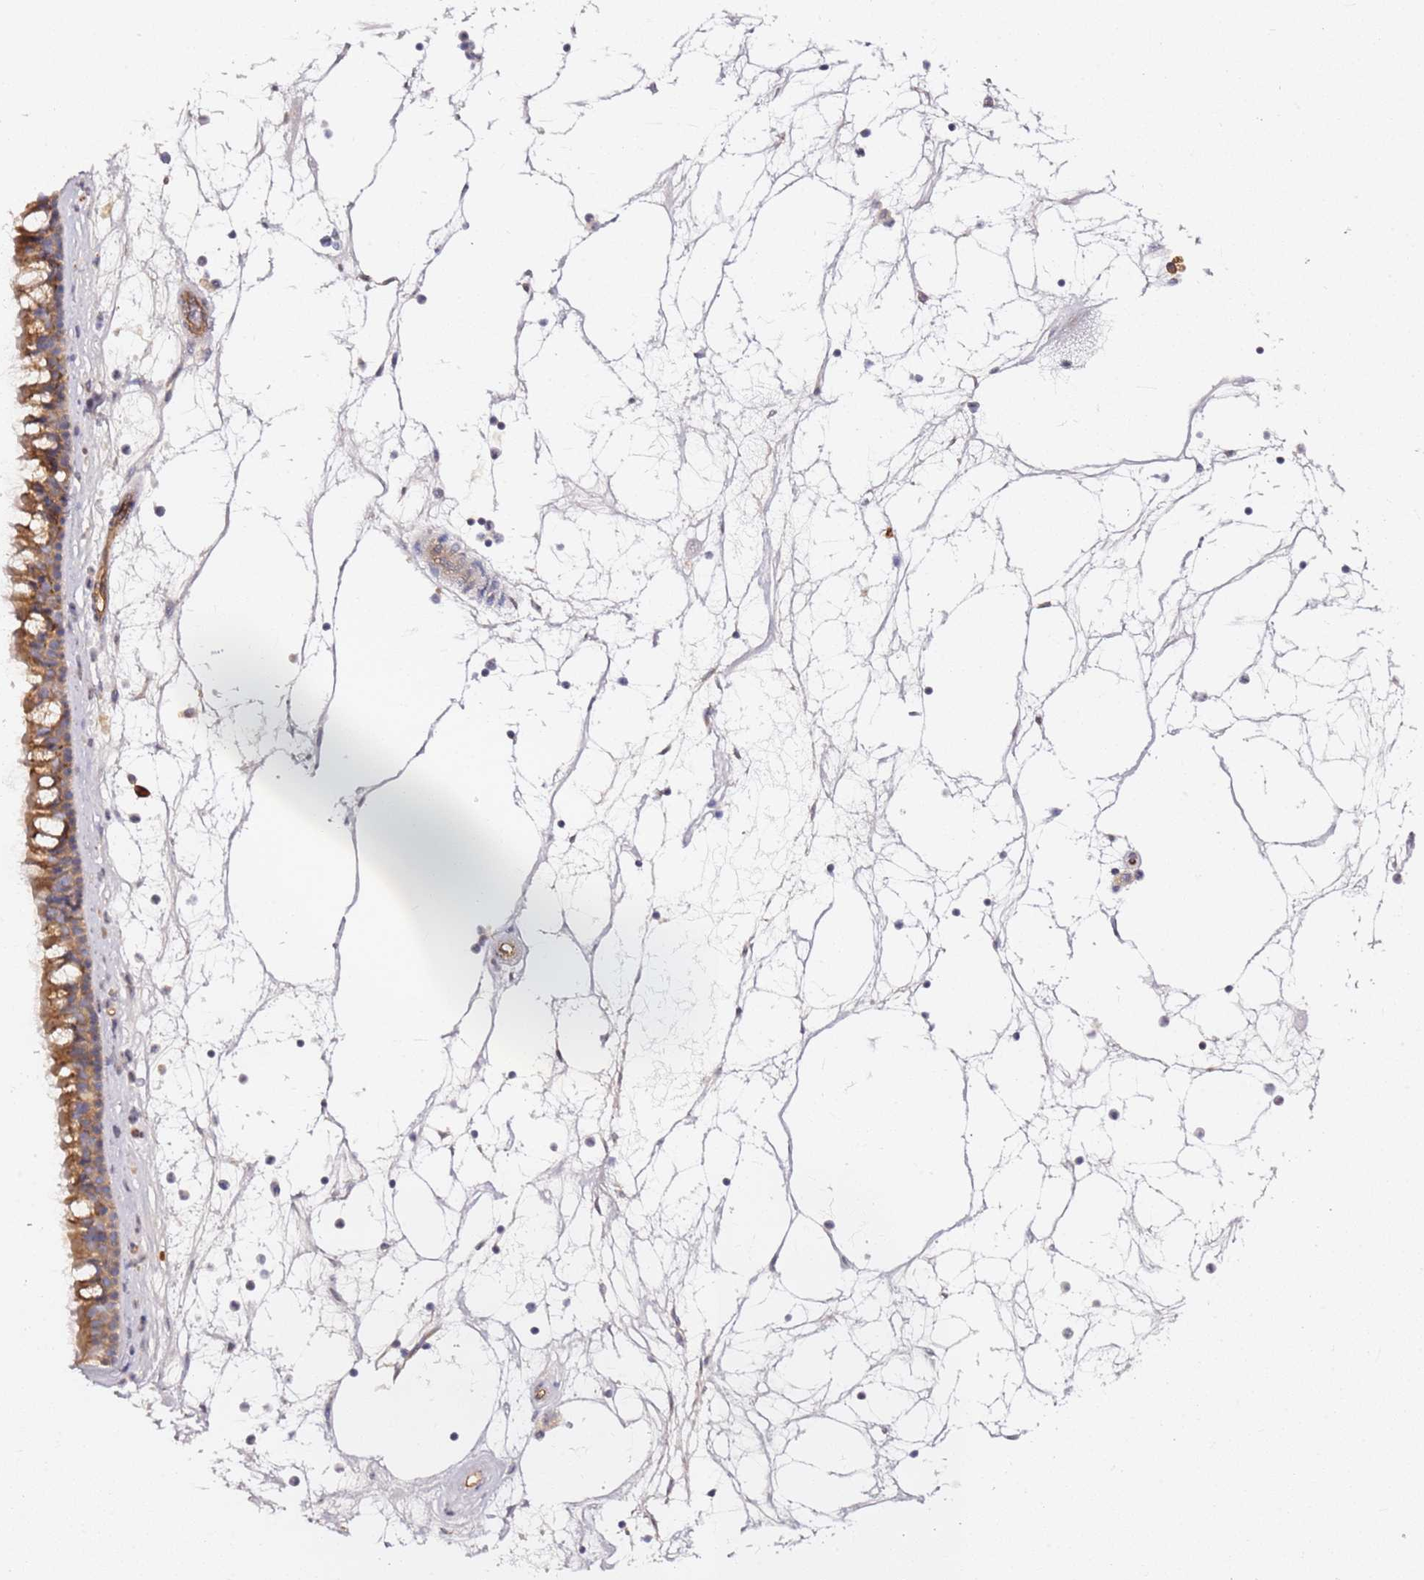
{"staining": {"intensity": "moderate", "quantity": ">75%", "location": "cytoplasmic/membranous"}, "tissue": "nasopharynx", "cell_type": "Respiratory epithelial cells", "image_type": "normal", "snomed": [{"axis": "morphology", "description": "Normal tissue, NOS"}, {"axis": "topography", "description": "Nasopharynx"}], "caption": "An immunohistochemistry image of unremarkable tissue is shown. Protein staining in brown highlights moderate cytoplasmic/membranous positivity in nasopharynx within respiratory epithelial cells. (IHC, brightfield microscopy, high magnification).", "gene": "KIF7", "patient": {"sex": "male", "age": 64}}